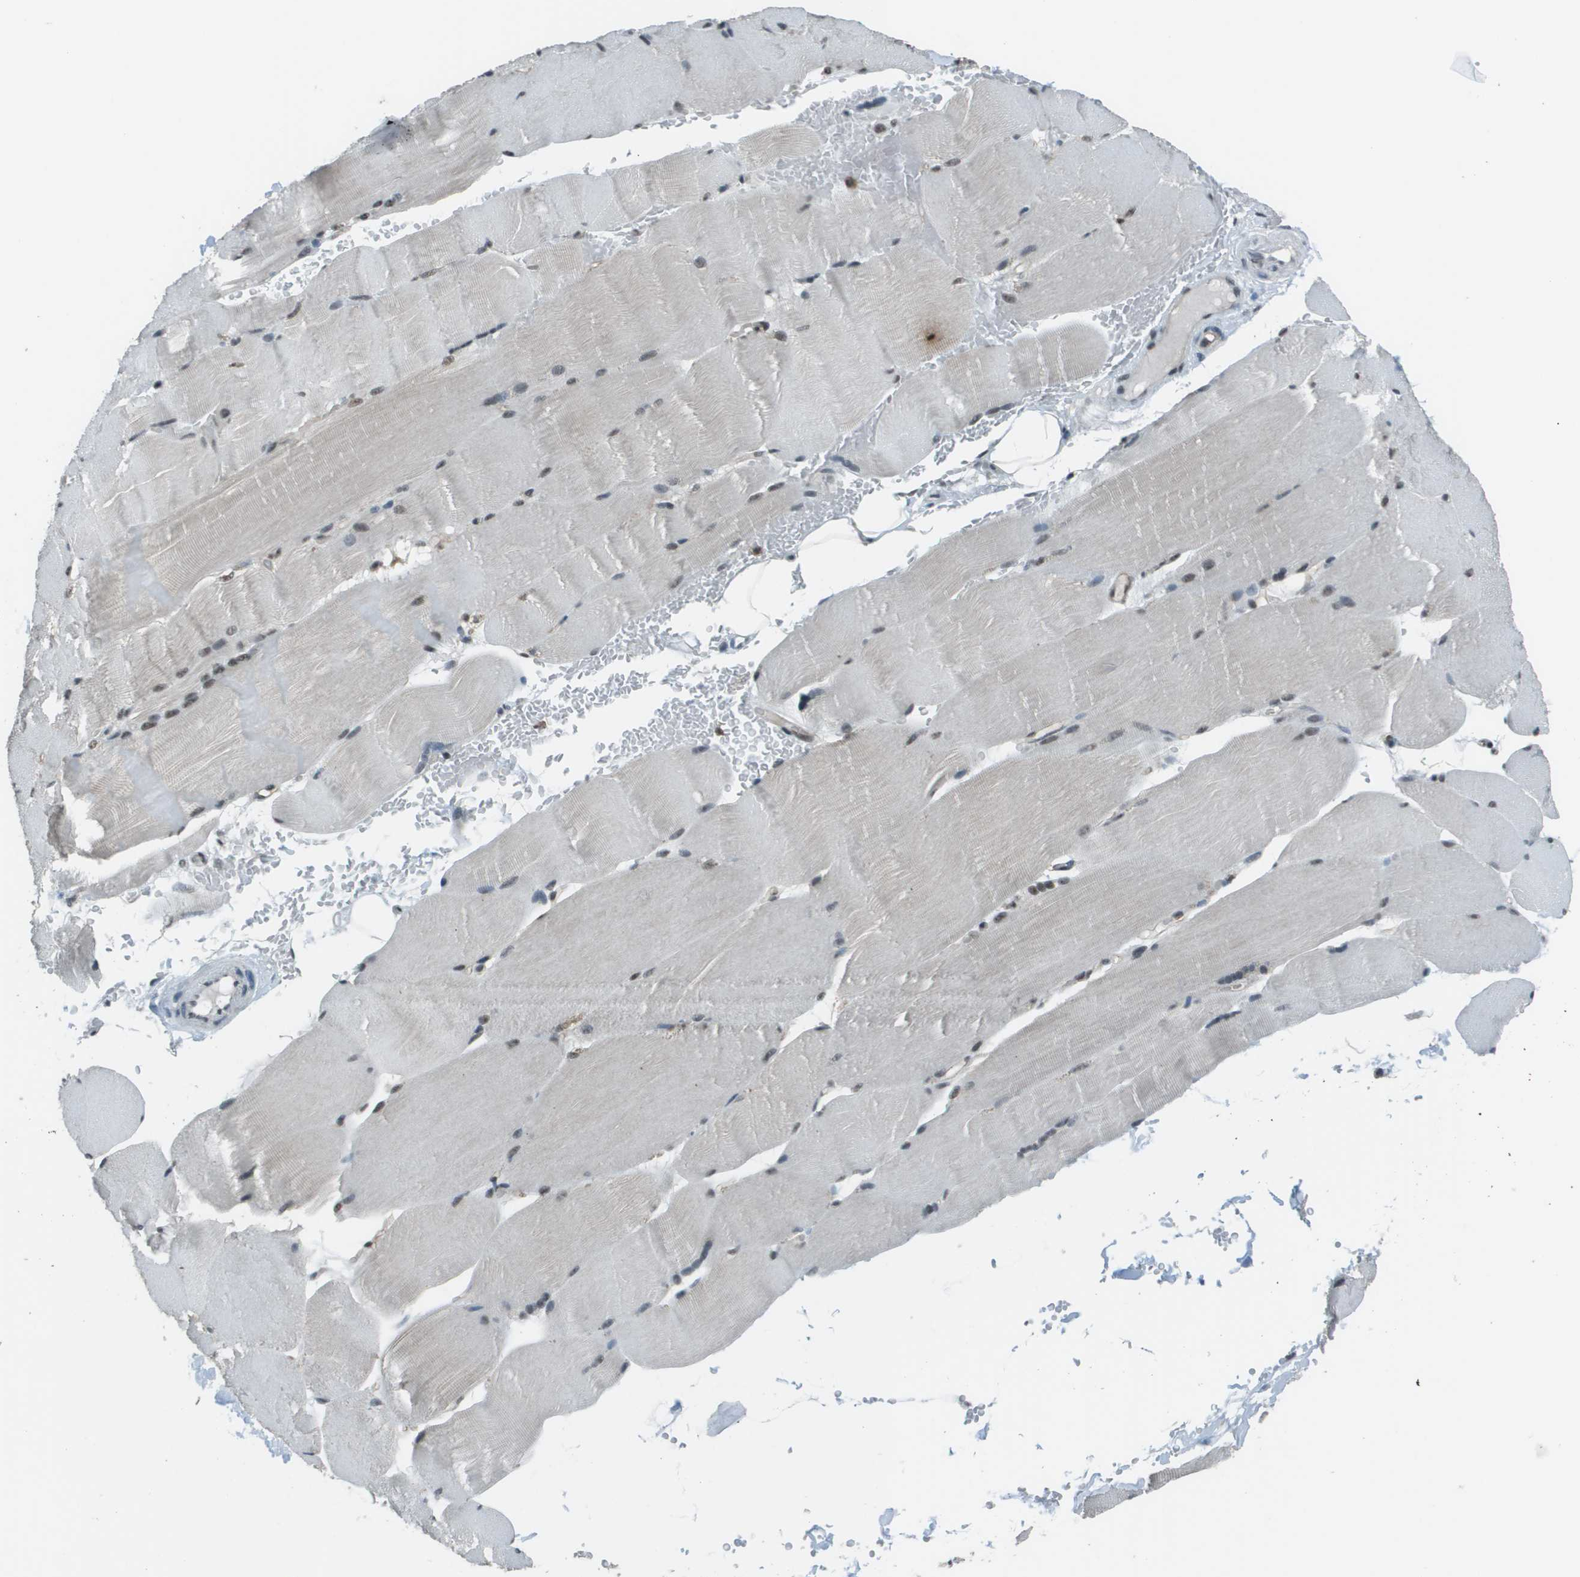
{"staining": {"intensity": "weak", "quantity": "<25%", "location": "nuclear"}, "tissue": "skeletal muscle", "cell_type": "Myocytes", "image_type": "normal", "snomed": [{"axis": "morphology", "description": "Normal tissue, NOS"}, {"axis": "topography", "description": "Skin"}, {"axis": "topography", "description": "Skeletal muscle"}], "caption": "An immunohistochemistry image of benign skeletal muscle is shown. There is no staining in myocytes of skeletal muscle. (DAB immunohistochemistry, high magnification).", "gene": "DEPDC1", "patient": {"sex": "male", "age": 83}}